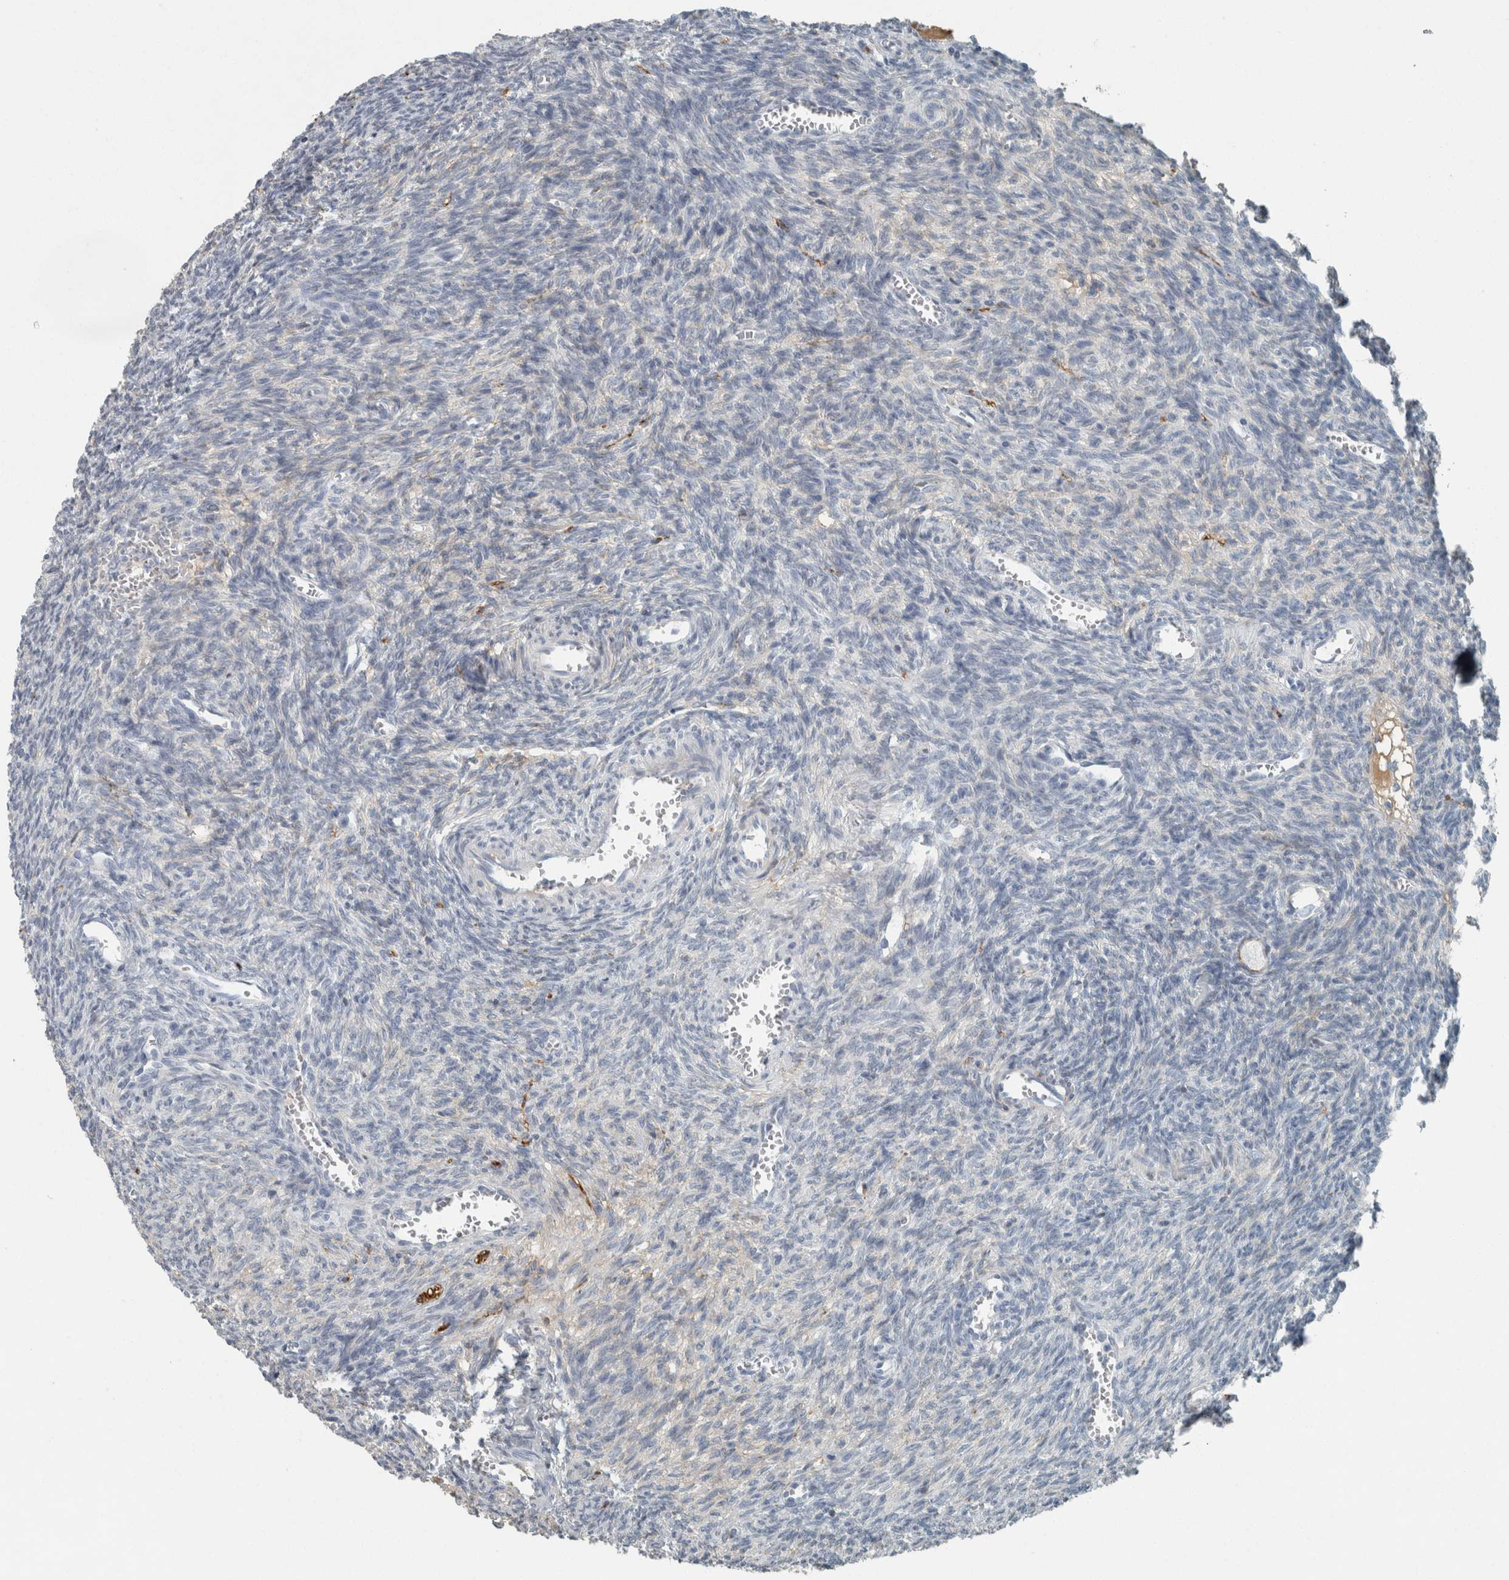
{"staining": {"intensity": "negative", "quantity": "none", "location": "none"}, "tissue": "ovary", "cell_type": "Follicle cells", "image_type": "normal", "snomed": [{"axis": "morphology", "description": "Normal tissue, NOS"}, {"axis": "topography", "description": "Ovary"}], "caption": "The immunohistochemistry (IHC) micrograph has no significant positivity in follicle cells of ovary. The staining is performed using DAB (3,3'-diaminobenzidine) brown chromogen with nuclei counter-stained in using hematoxylin.", "gene": "CHL1", "patient": {"sex": "female", "age": 27}}